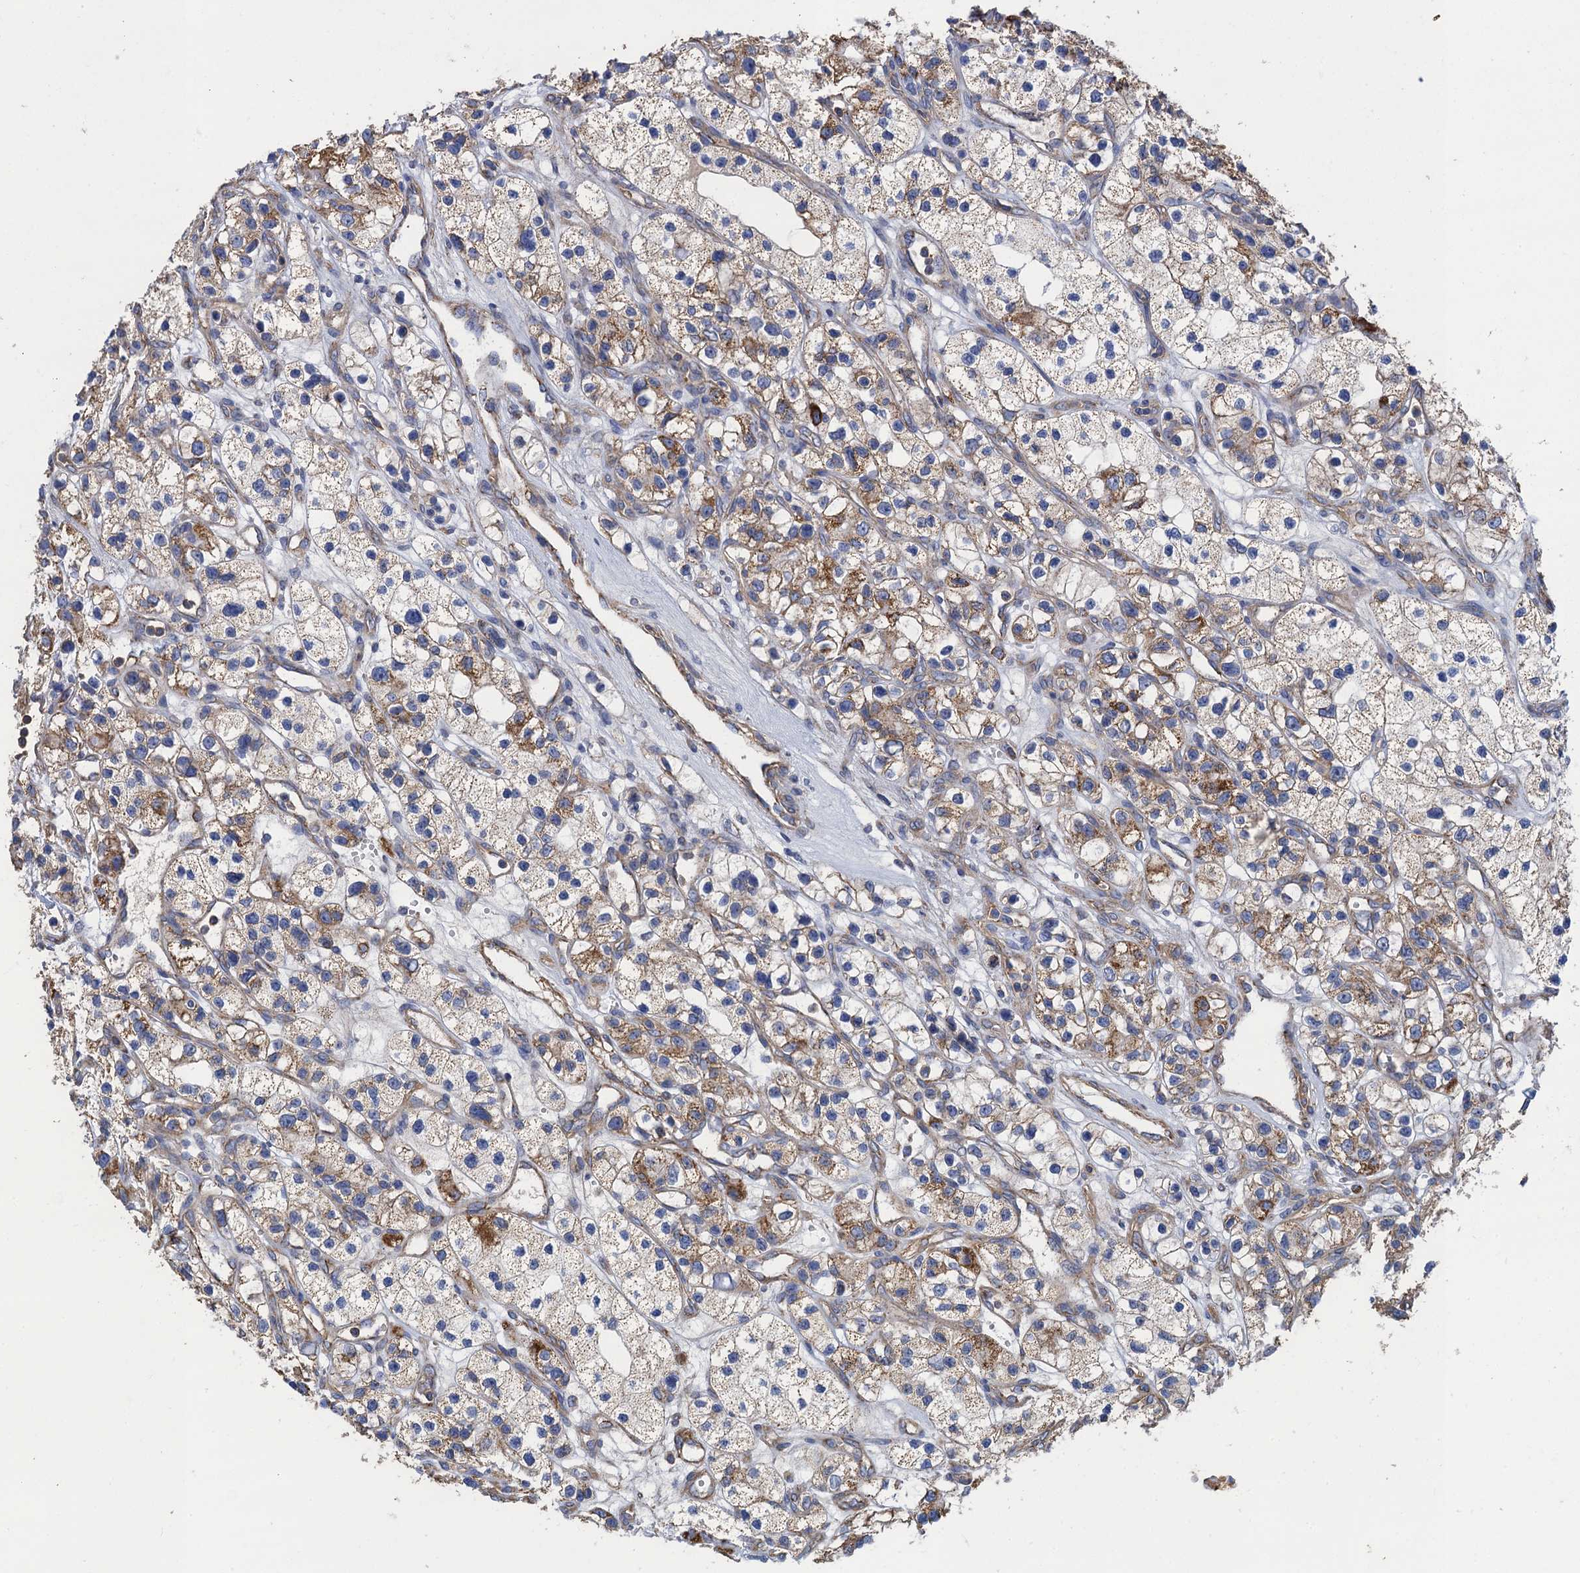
{"staining": {"intensity": "moderate", "quantity": "25%-75%", "location": "cytoplasmic/membranous"}, "tissue": "renal cancer", "cell_type": "Tumor cells", "image_type": "cancer", "snomed": [{"axis": "morphology", "description": "Adenocarcinoma, NOS"}, {"axis": "topography", "description": "Kidney"}], "caption": "Immunohistochemistry (IHC) of human renal cancer demonstrates medium levels of moderate cytoplasmic/membranous expression in approximately 25%-75% of tumor cells. (DAB (3,3'-diaminobenzidine) = brown stain, brightfield microscopy at high magnification).", "gene": "GCSH", "patient": {"sex": "female", "age": 57}}